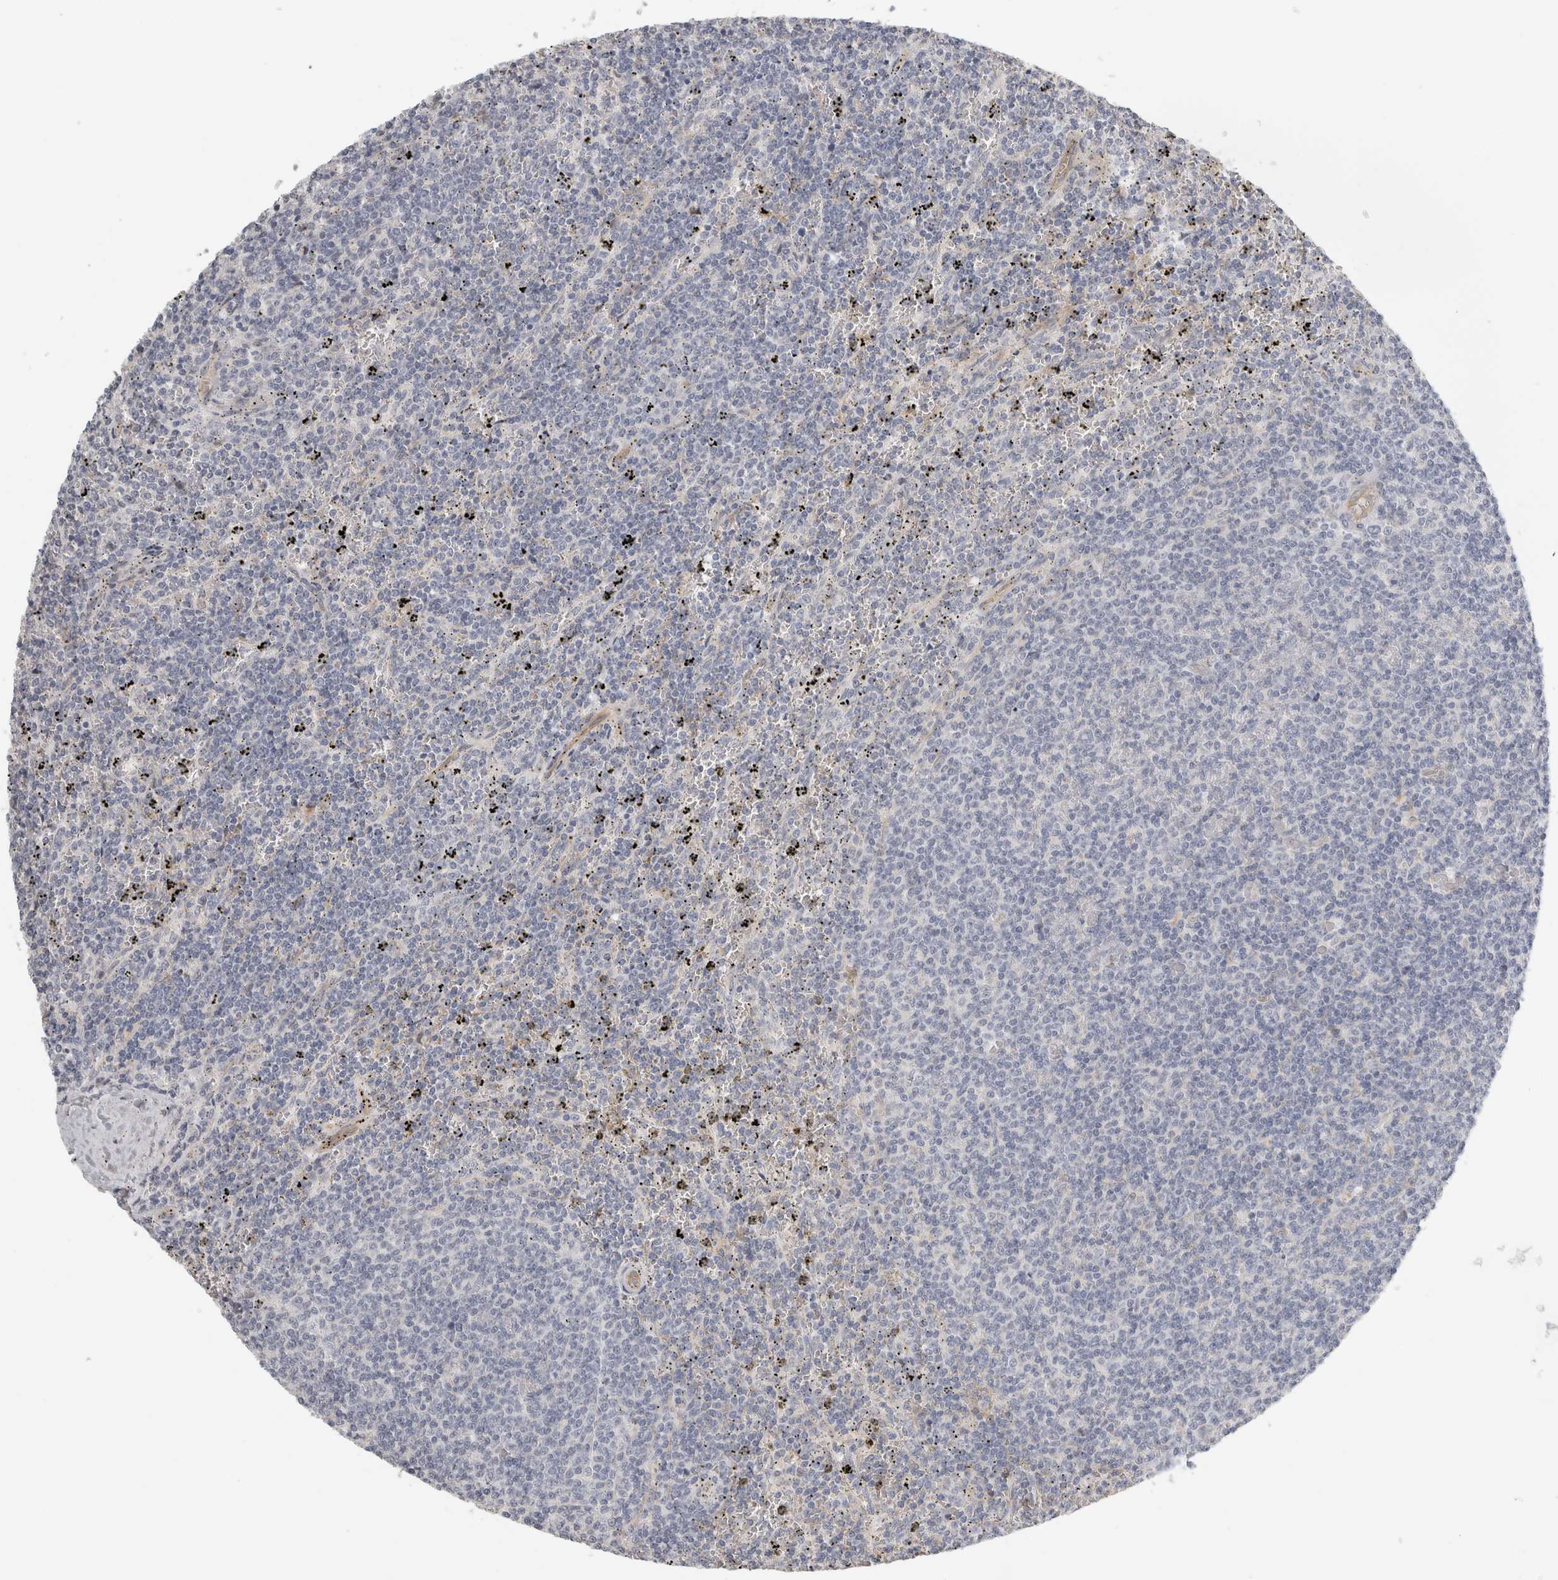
{"staining": {"intensity": "negative", "quantity": "none", "location": "none"}, "tissue": "lymphoma", "cell_type": "Tumor cells", "image_type": "cancer", "snomed": [{"axis": "morphology", "description": "Malignant lymphoma, non-Hodgkin's type, Low grade"}, {"axis": "topography", "description": "Spleen"}], "caption": "Immunohistochemistry (IHC) image of malignant lymphoma, non-Hodgkin's type (low-grade) stained for a protein (brown), which reveals no expression in tumor cells.", "gene": "FBLIM1", "patient": {"sex": "female", "age": 50}}